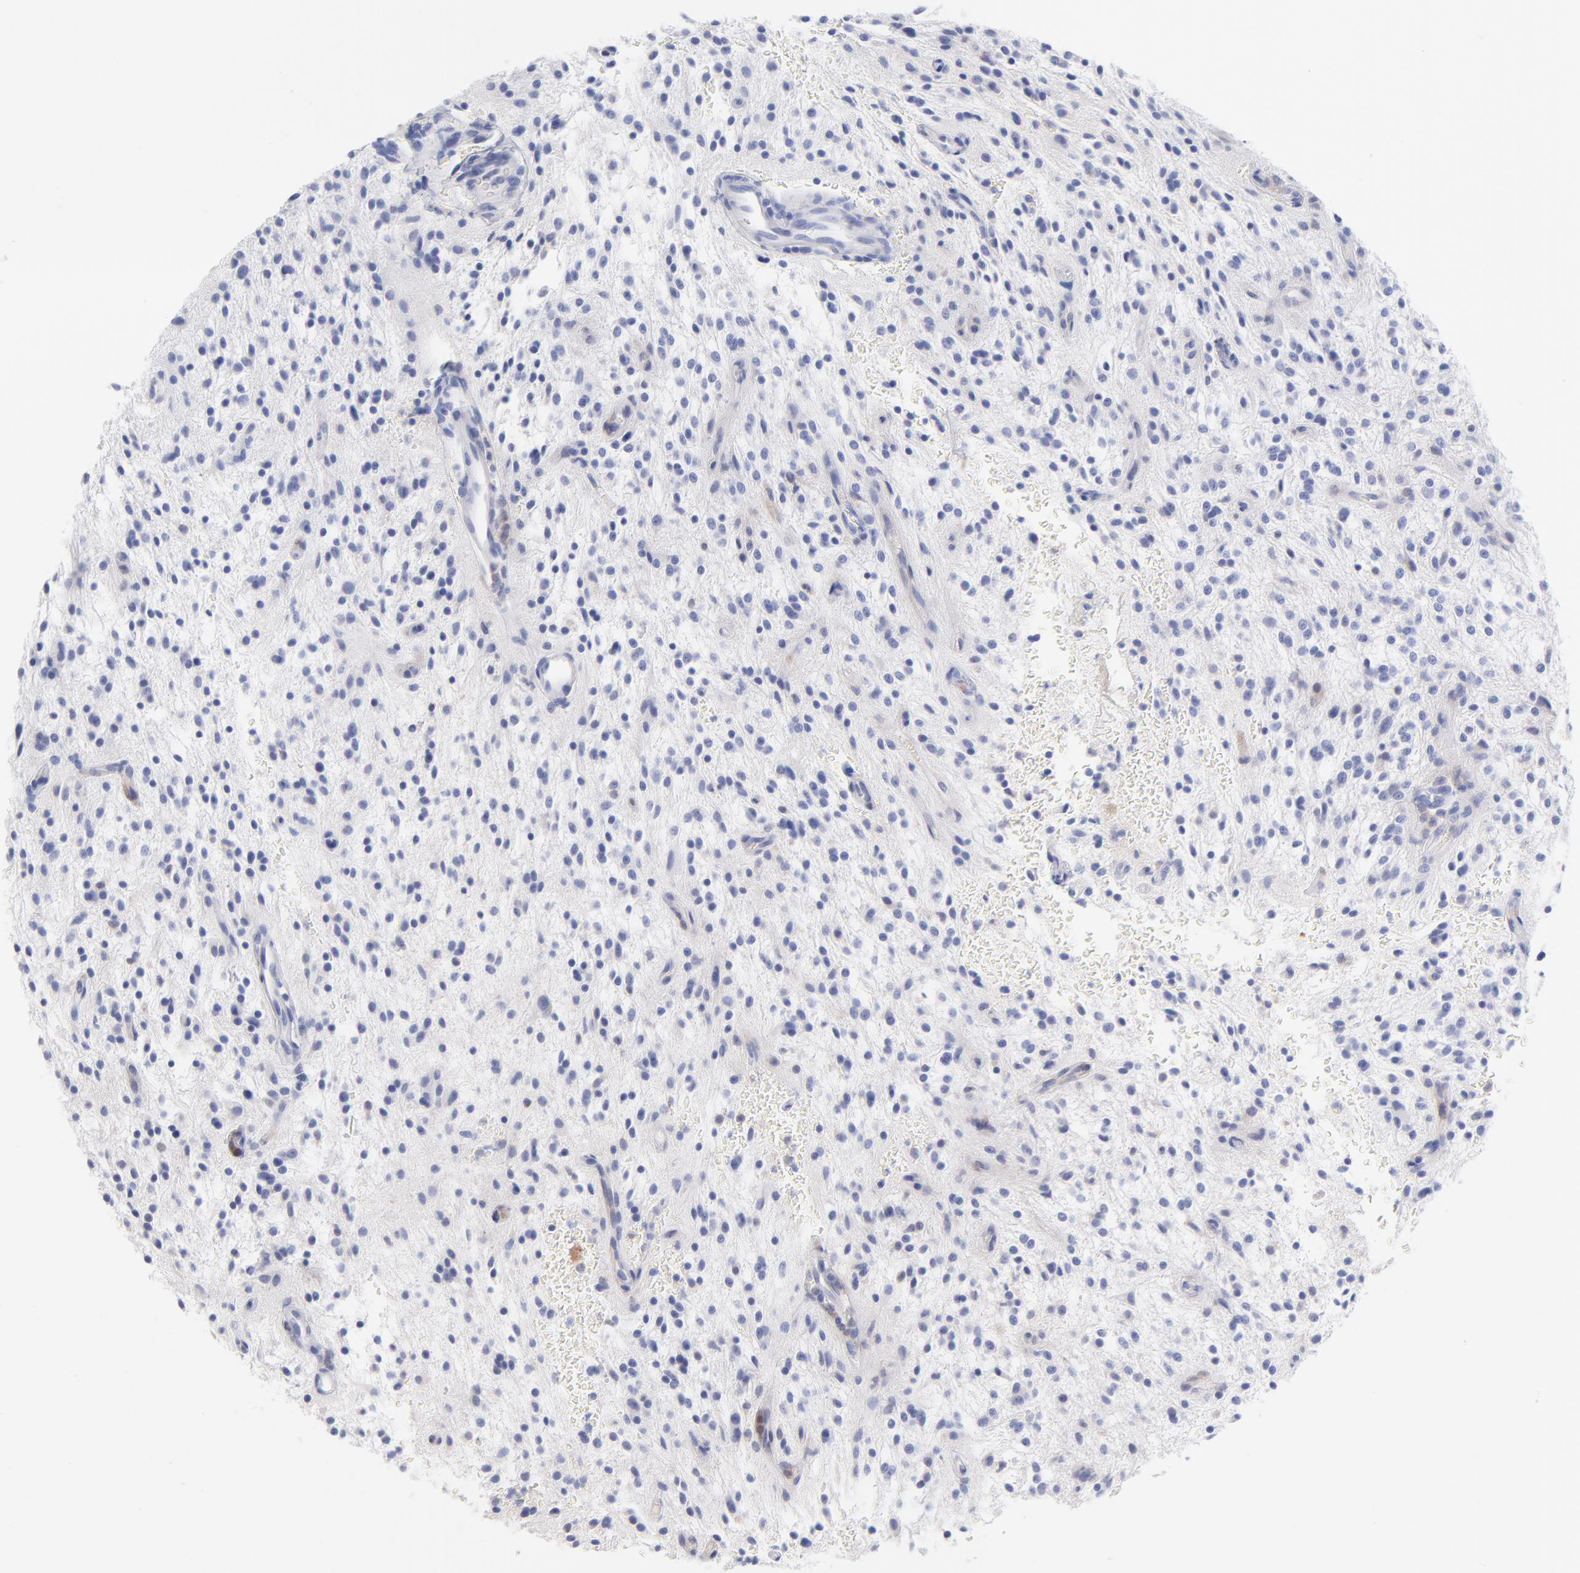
{"staining": {"intensity": "negative", "quantity": "none", "location": "none"}, "tissue": "glioma", "cell_type": "Tumor cells", "image_type": "cancer", "snomed": [{"axis": "morphology", "description": "Glioma, malignant, NOS"}, {"axis": "topography", "description": "Cerebellum"}], "caption": "Immunohistochemical staining of glioma (malignant) displays no significant staining in tumor cells. The staining is performed using DAB (3,3'-diaminobenzidine) brown chromogen with nuclei counter-stained in using hematoxylin.", "gene": "BID", "patient": {"sex": "female", "age": 10}}